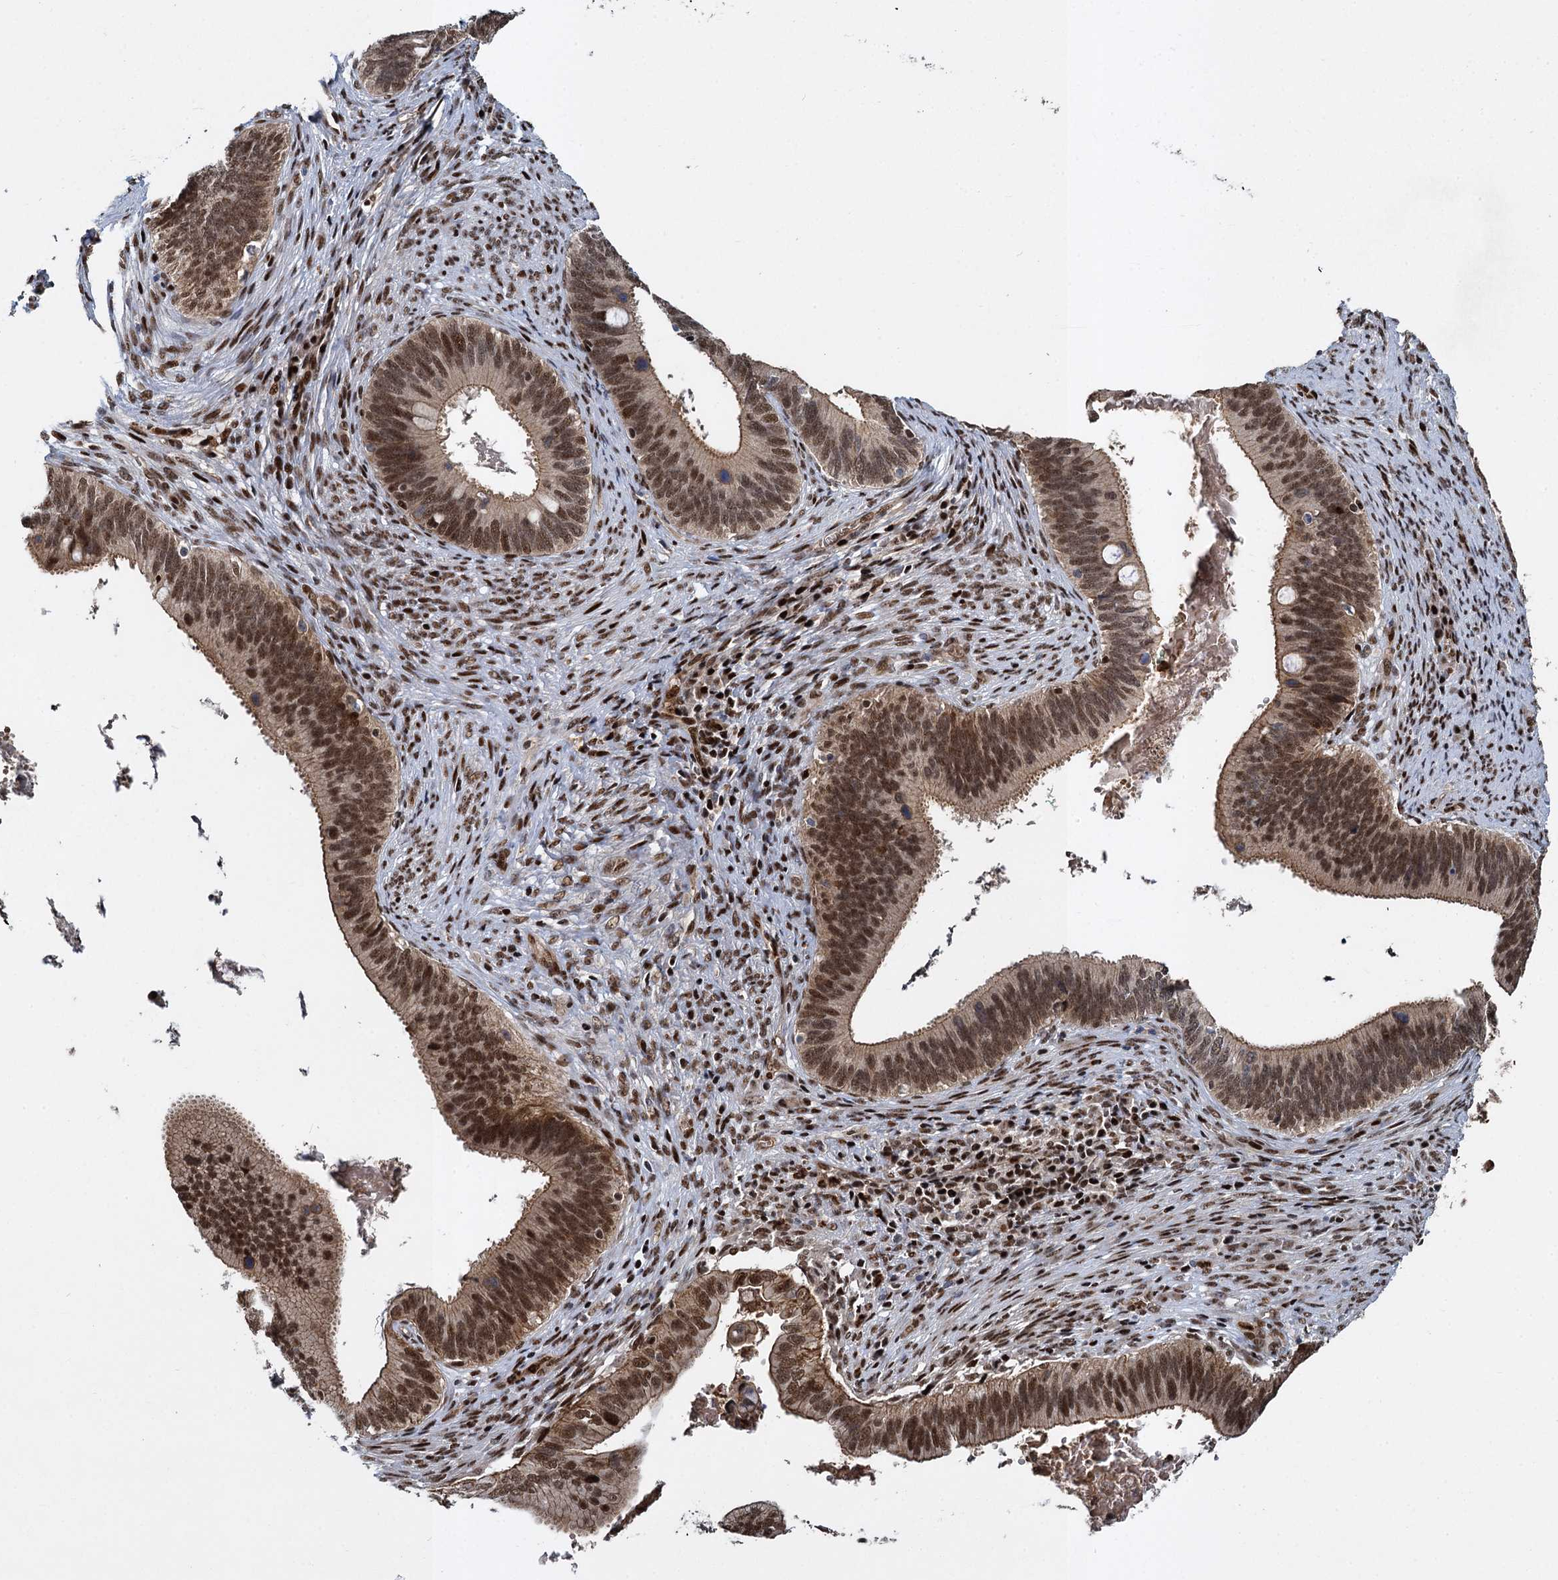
{"staining": {"intensity": "strong", "quantity": ">75%", "location": "cytoplasmic/membranous,nuclear"}, "tissue": "cervical cancer", "cell_type": "Tumor cells", "image_type": "cancer", "snomed": [{"axis": "morphology", "description": "Adenocarcinoma, NOS"}, {"axis": "topography", "description": "Cervix"}], "caption": "Protein expression analysis of adenocarcinoma (cervical) exhibits strong cytoplasmic/membranous and nuclear staining in about >75% of tumor cells.", "gene": "ANKRD49", "patient": {"sex": "female", "age": 42}}